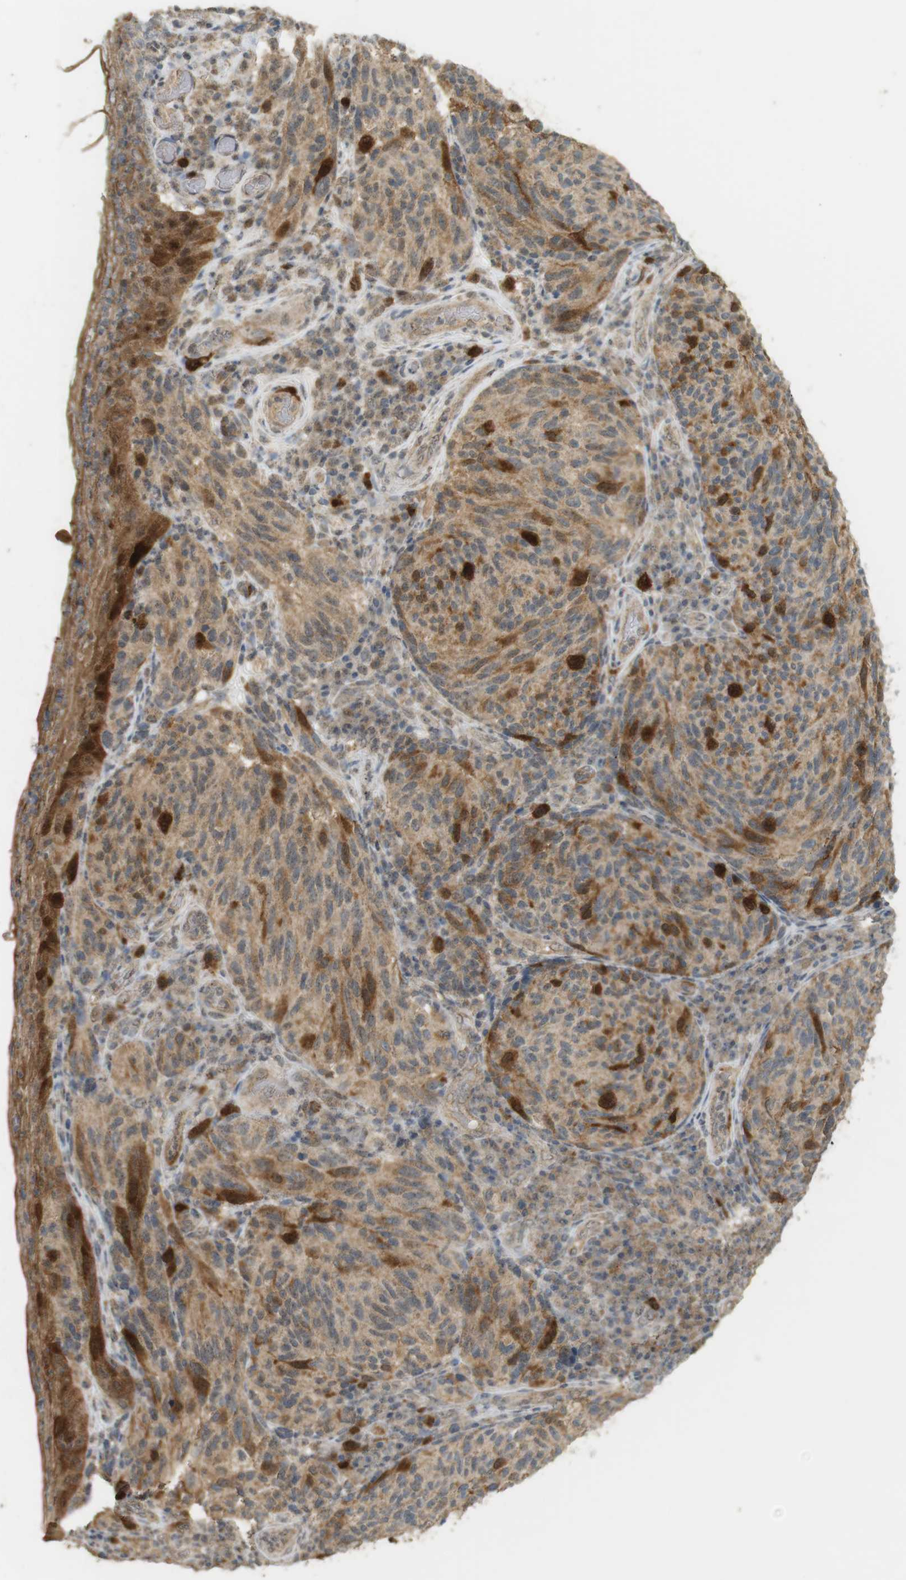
{"staining": {"intensity": "strong", "quantity": "<25%", "location": "cytoplasmic/membranous"}, "tissue": "melanoma", "cell_type": "Tumor cells", "image_type": "cancer", "snomed": [{"axis": "morphology", "description": "Malignant melanoma, NOS"}, {"axis": "topography", "description": "Skin"}], "caption": "Human malignant melanoma stained for a protein (brown) reveals strong cytoplasmic/membranous positive positivity in about <25% of tumor cells.", "gene": "TTK", "patient": {"sex": "female", "age": 73}}